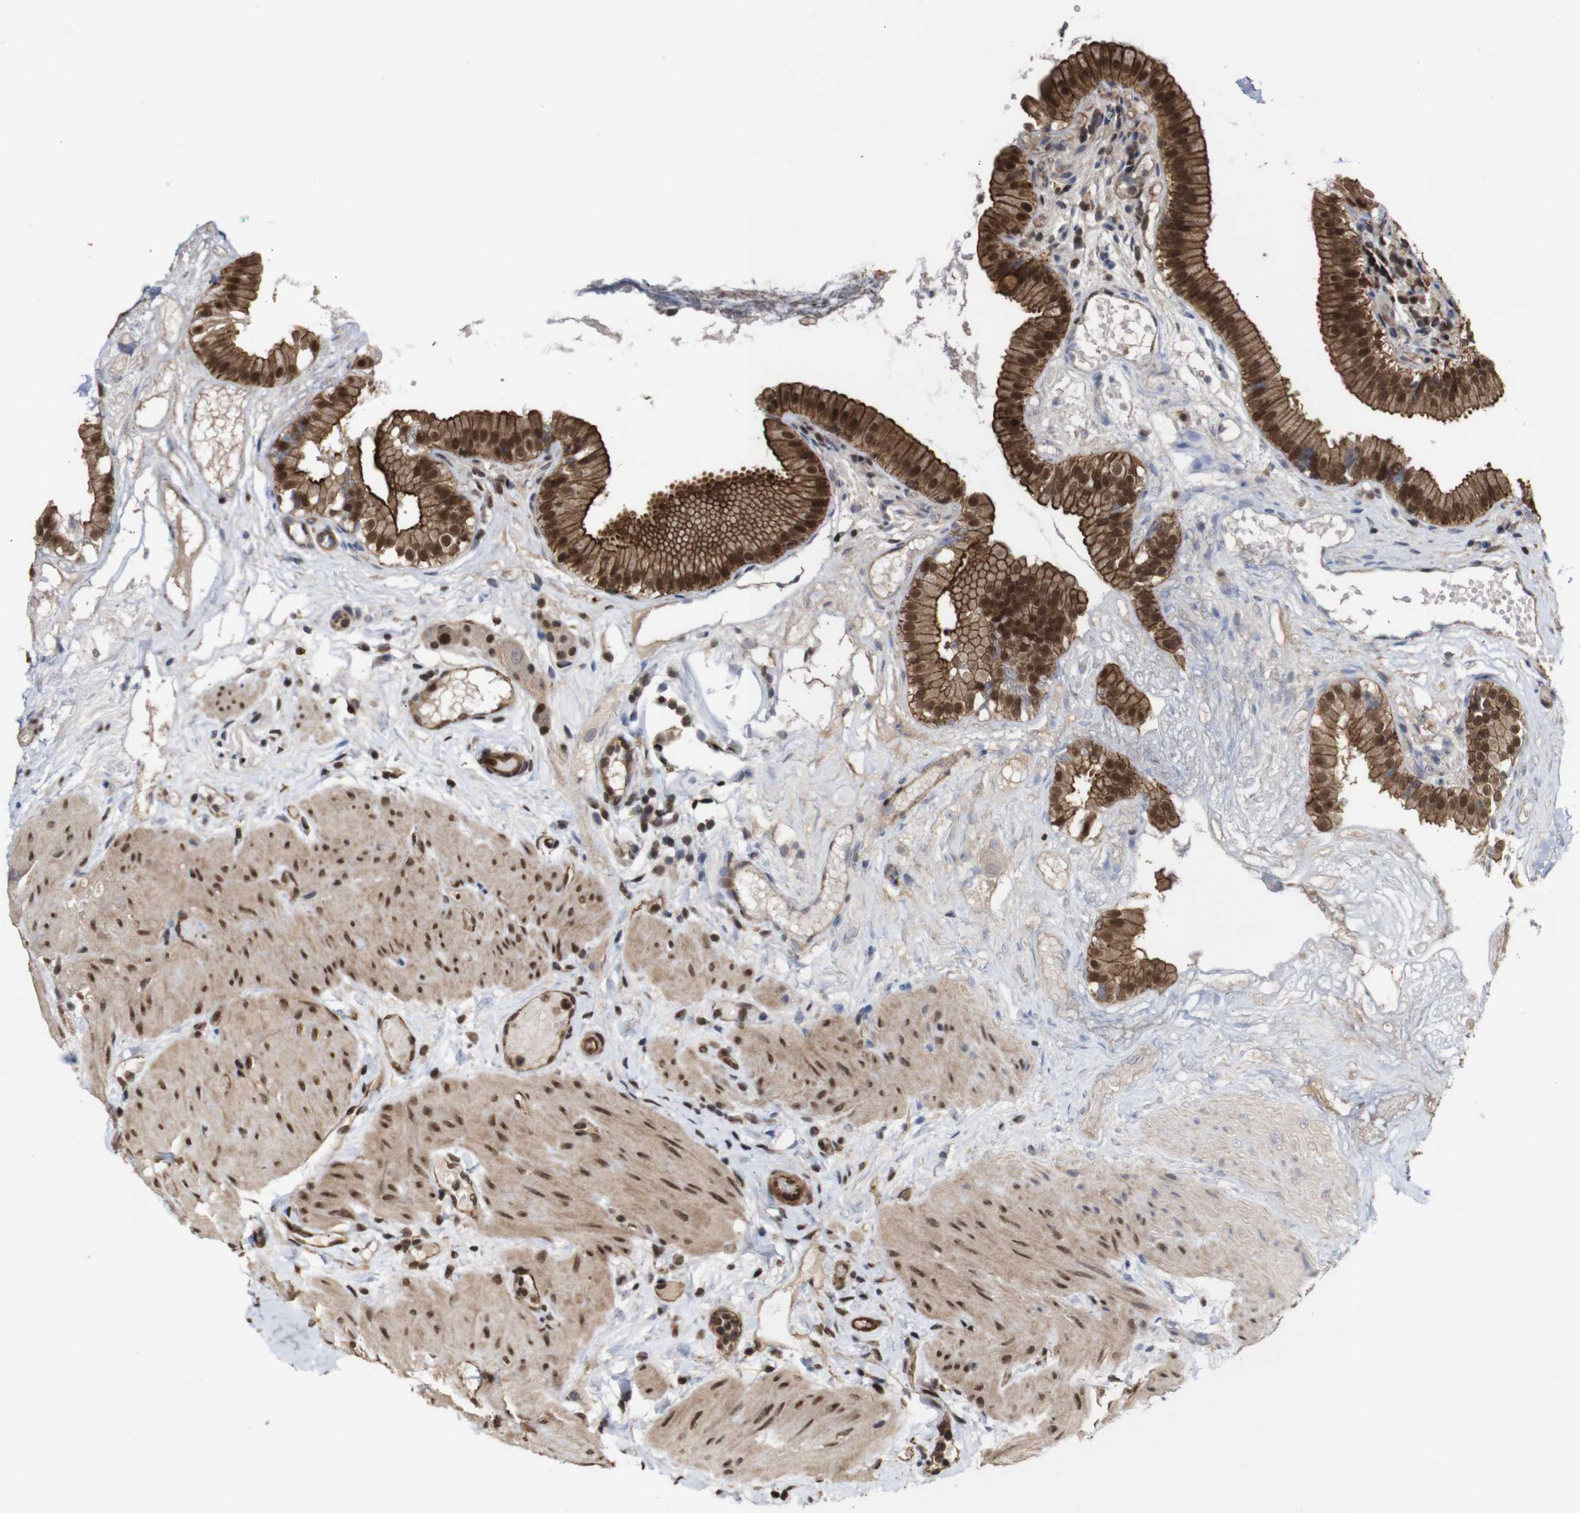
{"staining": {"intensity": "strong", "quantity": ">75%", "location": "cytoplasmic/membranous,nuclear"}, "tissue": "gallbladder", "cell_type": "Glandular cells", "image_type": "normal", "snomed": [{"axis": "morphology", "description": "Normal tissue, NOS"}, {"axis": "topography", "description": "Gallbladder"}], "caption": "Protein analysis of normal gallbladder displays strong cytoplasmic/membranous,nuclear staining in about >75% of glandular cells.", "gene": "NANOS1", "patient": {"sex": "female", "age": 26}}